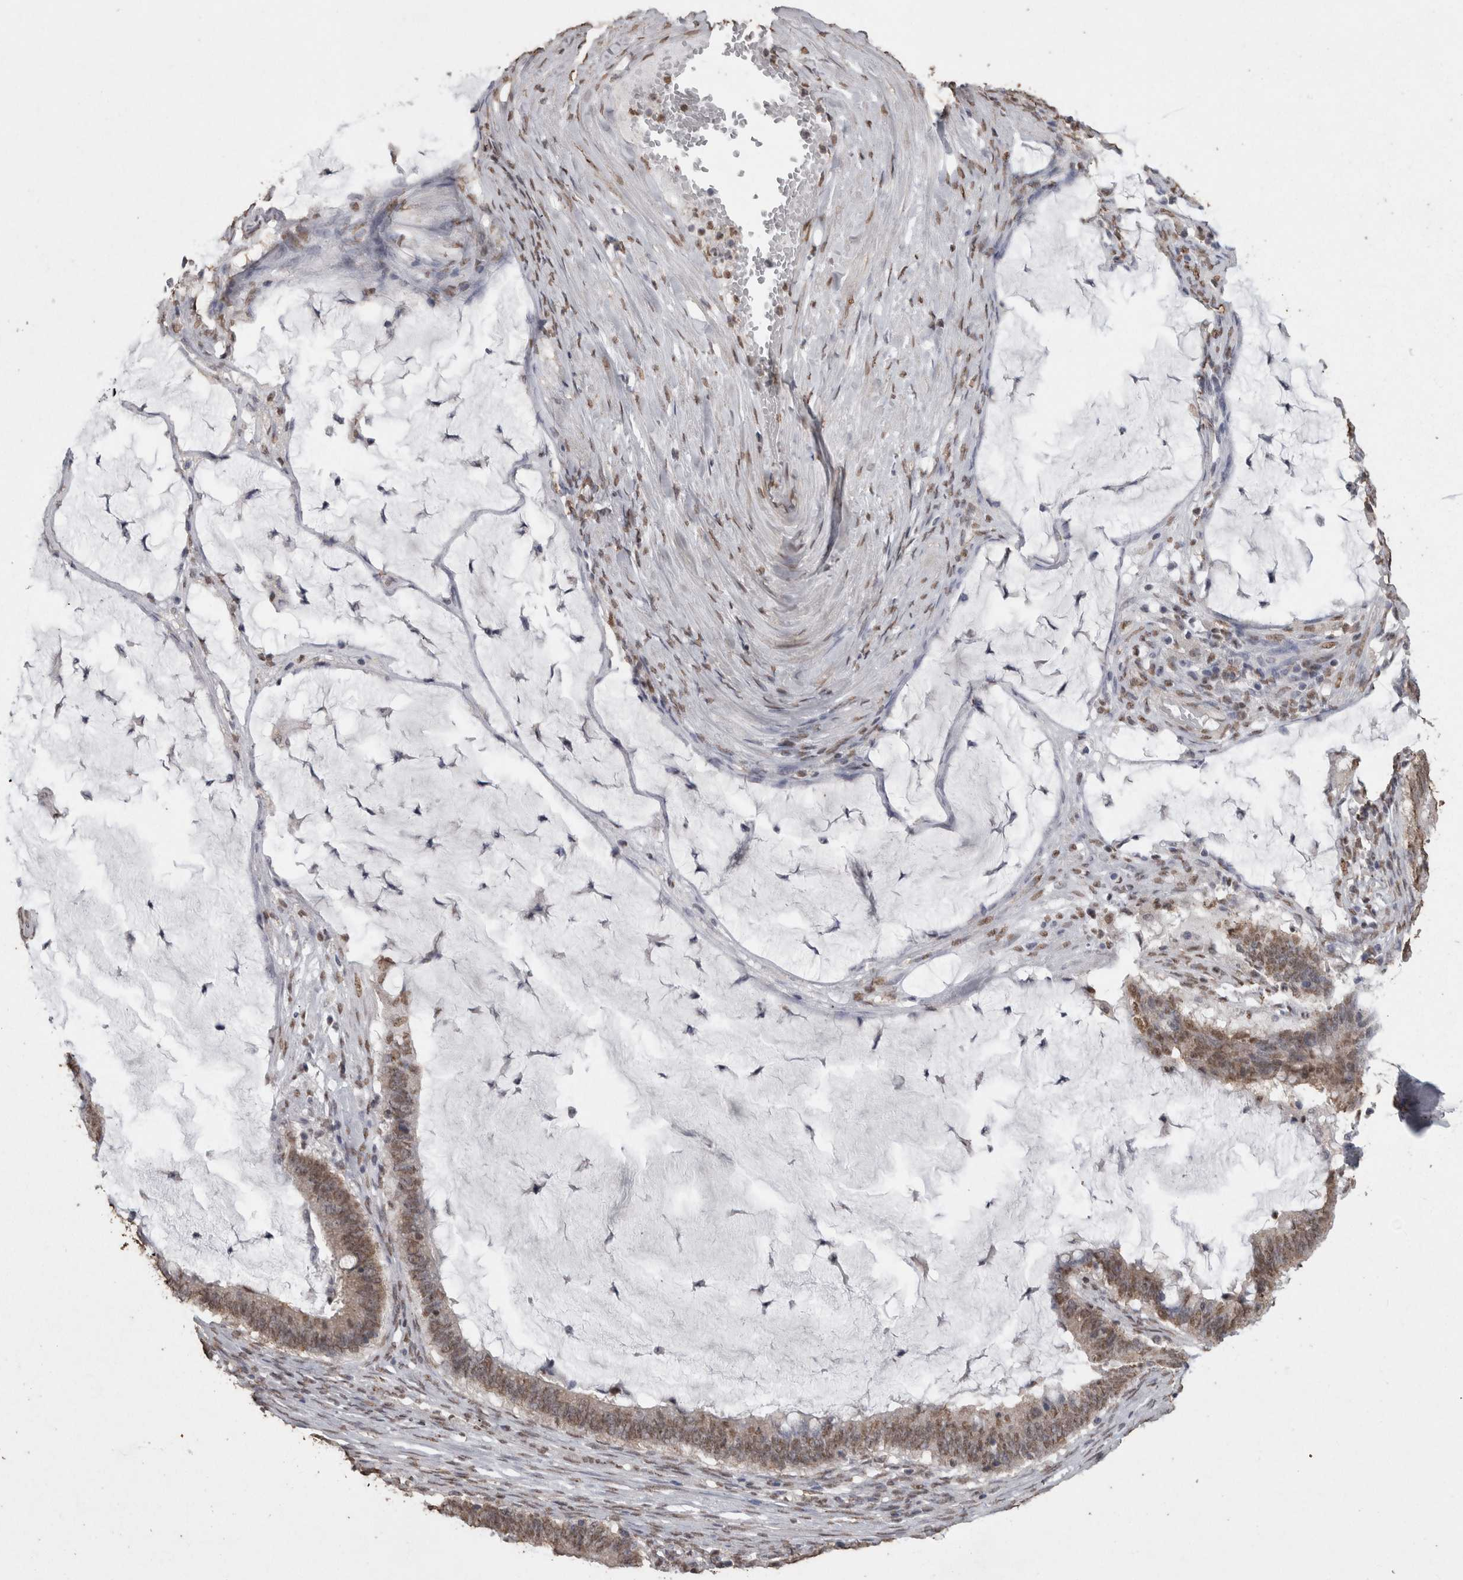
{"staining": {"intensity": "moderate", "quantity": ">75%", "location": "nuclear"}, "tissue": "ovarian cancer", "cell_type": "Tumor cells", "image_type": "cancer", "snomed": [{"axis": "morphology", "description": "Cystadenocarcinoma, mucinous, NOS"}, {"axis": "topography", "description": "Ovary"}], "caption": "Ovarian cancer stained with DAB immunohistochemistry (IHC) displays medium levels of moderate nuclear staining in about >75% of tumor cells.", "gene": "SMAD7", "patient": {"sex": "female", "age": 61}}